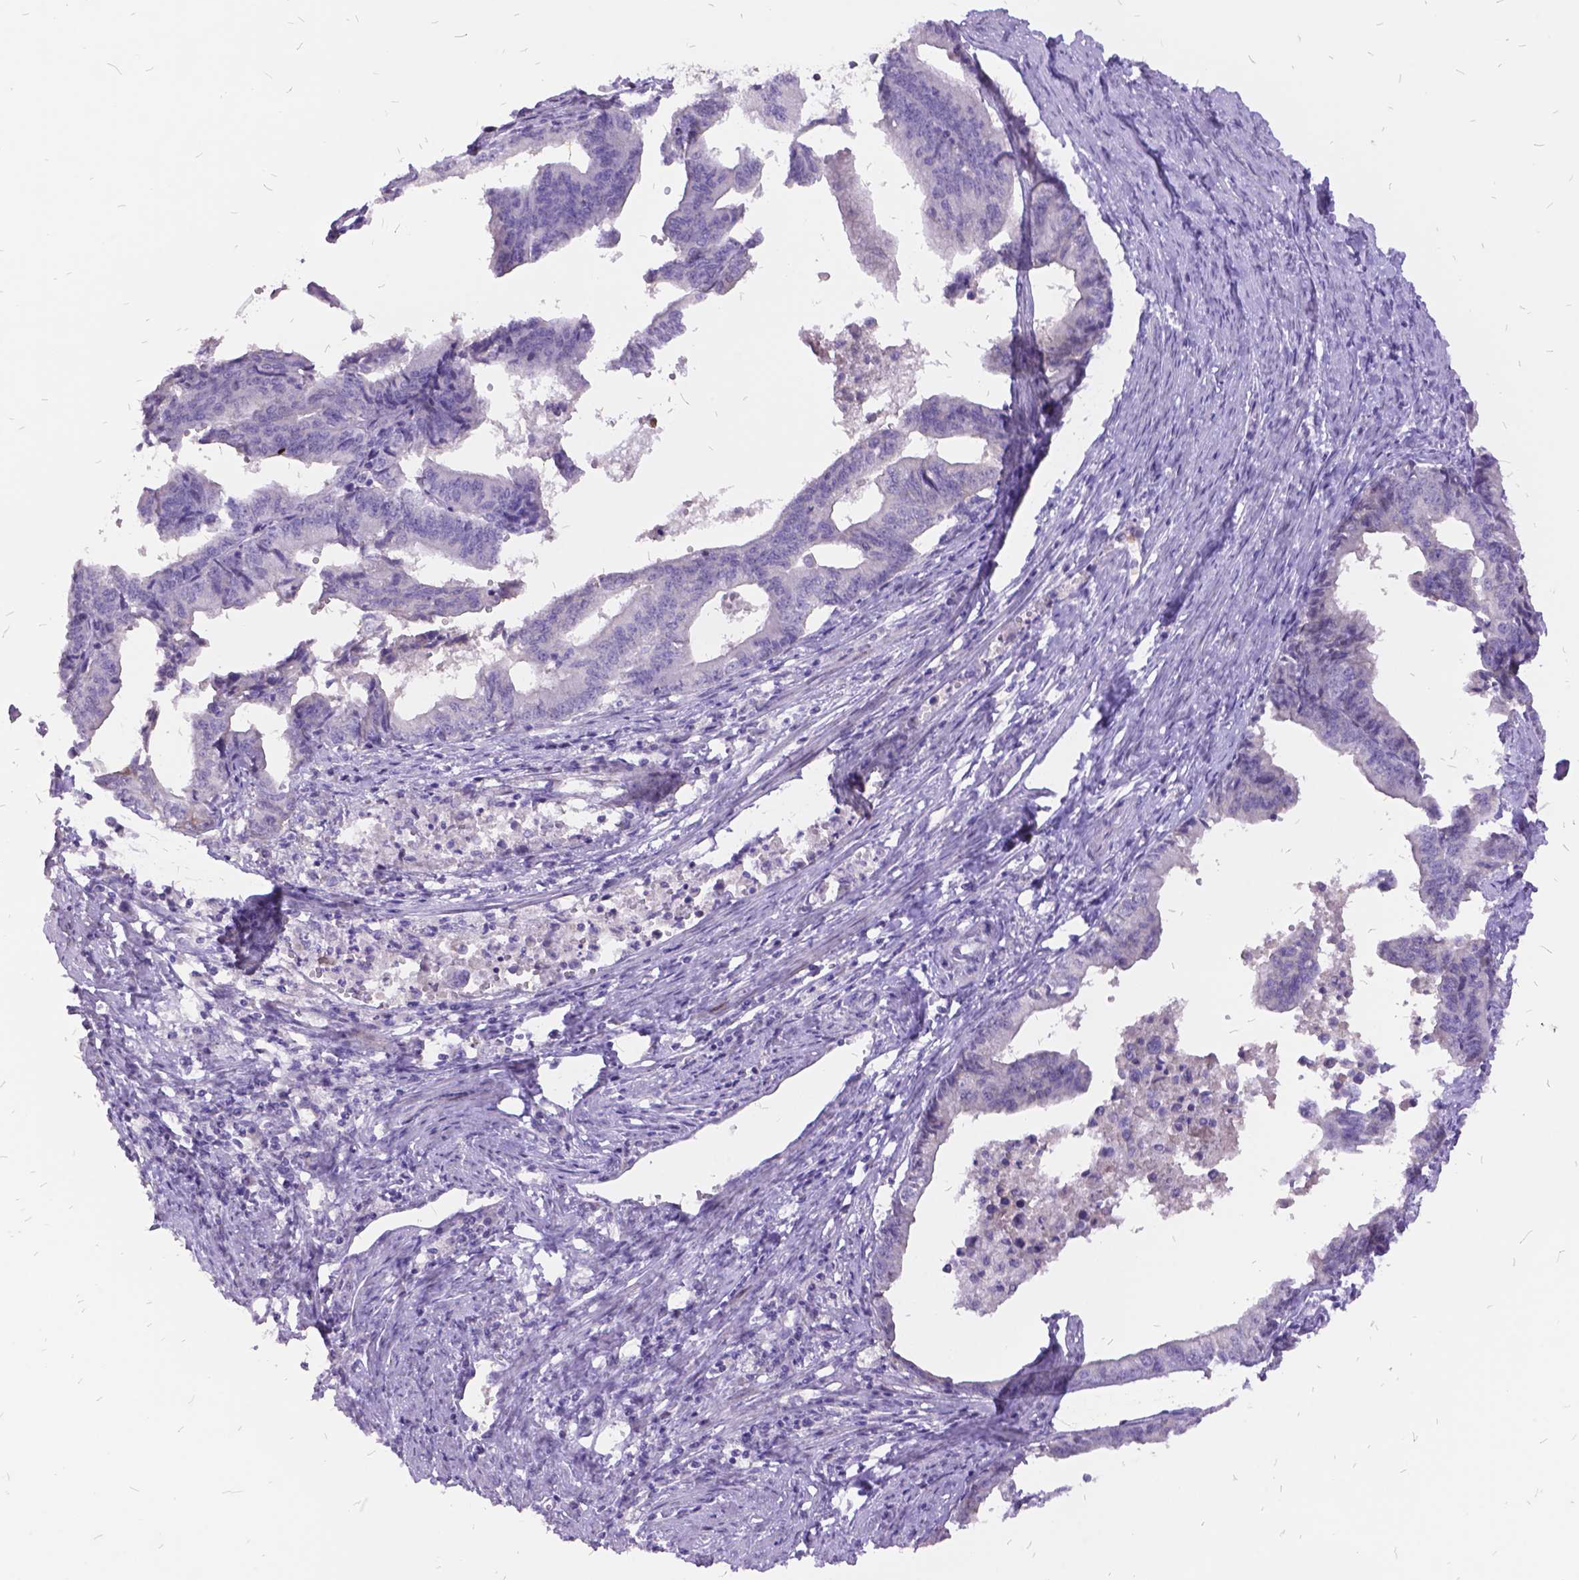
{"staining": {"intensity": "negative", "quantity": "none", "location": "none"}, "tissue": "endometrial cancer", "cell_type": "Tumor cells", "image_type": "cancer", "snomed": [{"axis": "morphology", "description": "Adenocarcinoma, NOS"}, {"axis": "topography", "description": "Endometrium"}], "caption": "This is an IHC photomicrograph of human endometrial cancer (adenocarcinoma). There is no expression in tumor cells.", "gene": "ITGB6", "patient": {"sex": "female", "age": 65}}